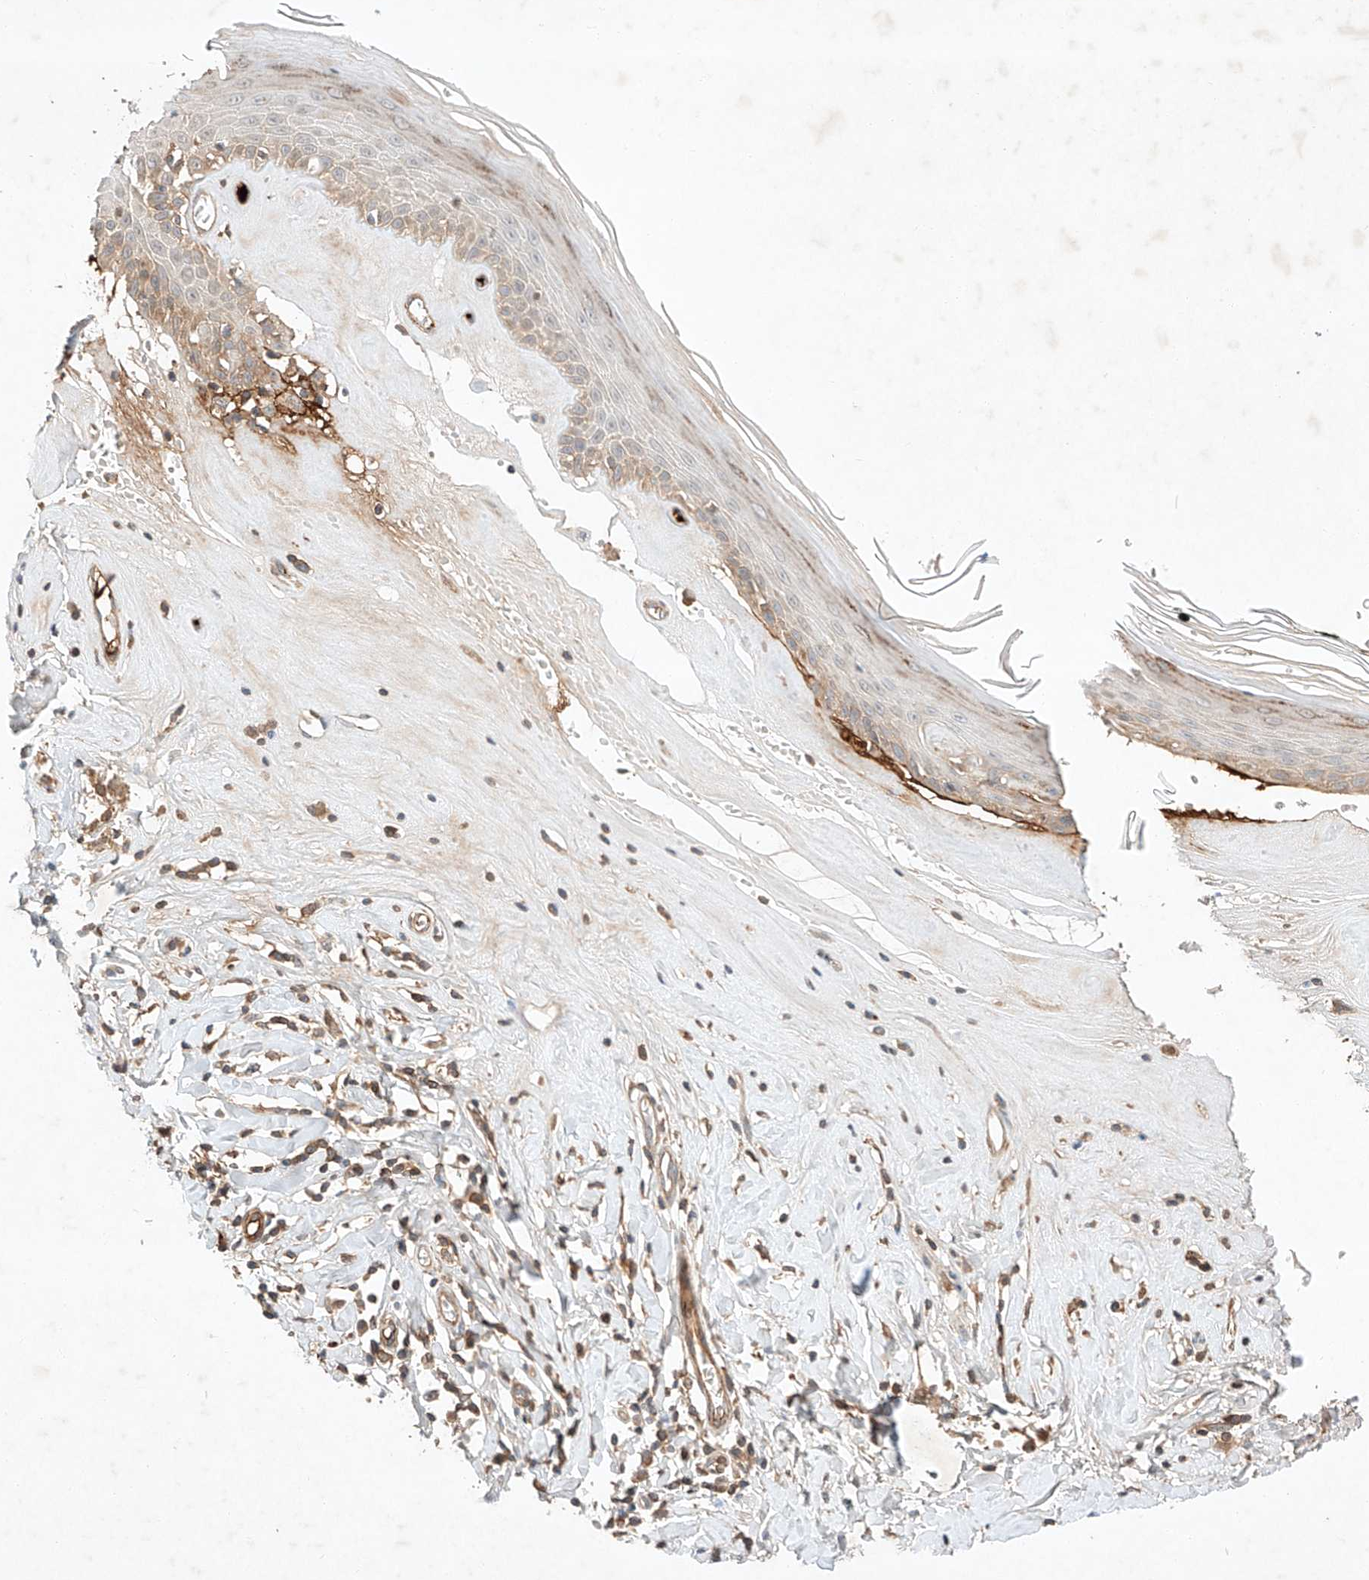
{"staining": {"intensity": "moderate", "quantity": "25%-75%", "location": "cytoplasmic/membranous"}, "tissue": "skin", "cell_type": "Epidermal cells", "image_type": "normal", "snomed": [{"axis": "morphology", "description": "Normal tissue, NOS"}, {"axis": "morphology", "description": "Inflammation, NOS"}, {"axis": "topography", "description": "Vulva"}], "caption": "Epidermal cells reveal moderate cytoplasmic/membranous expression in about 25%-75% of cells in unremarkable skin. The staining was performed using DAB (3,3'-diaminobenzidine), with brown indicating positive protein expression. Nuclei are stained blue with hematoxylin.", "gene": "ARHGAP33", "patient": {"sex": "female", "age": 84}}